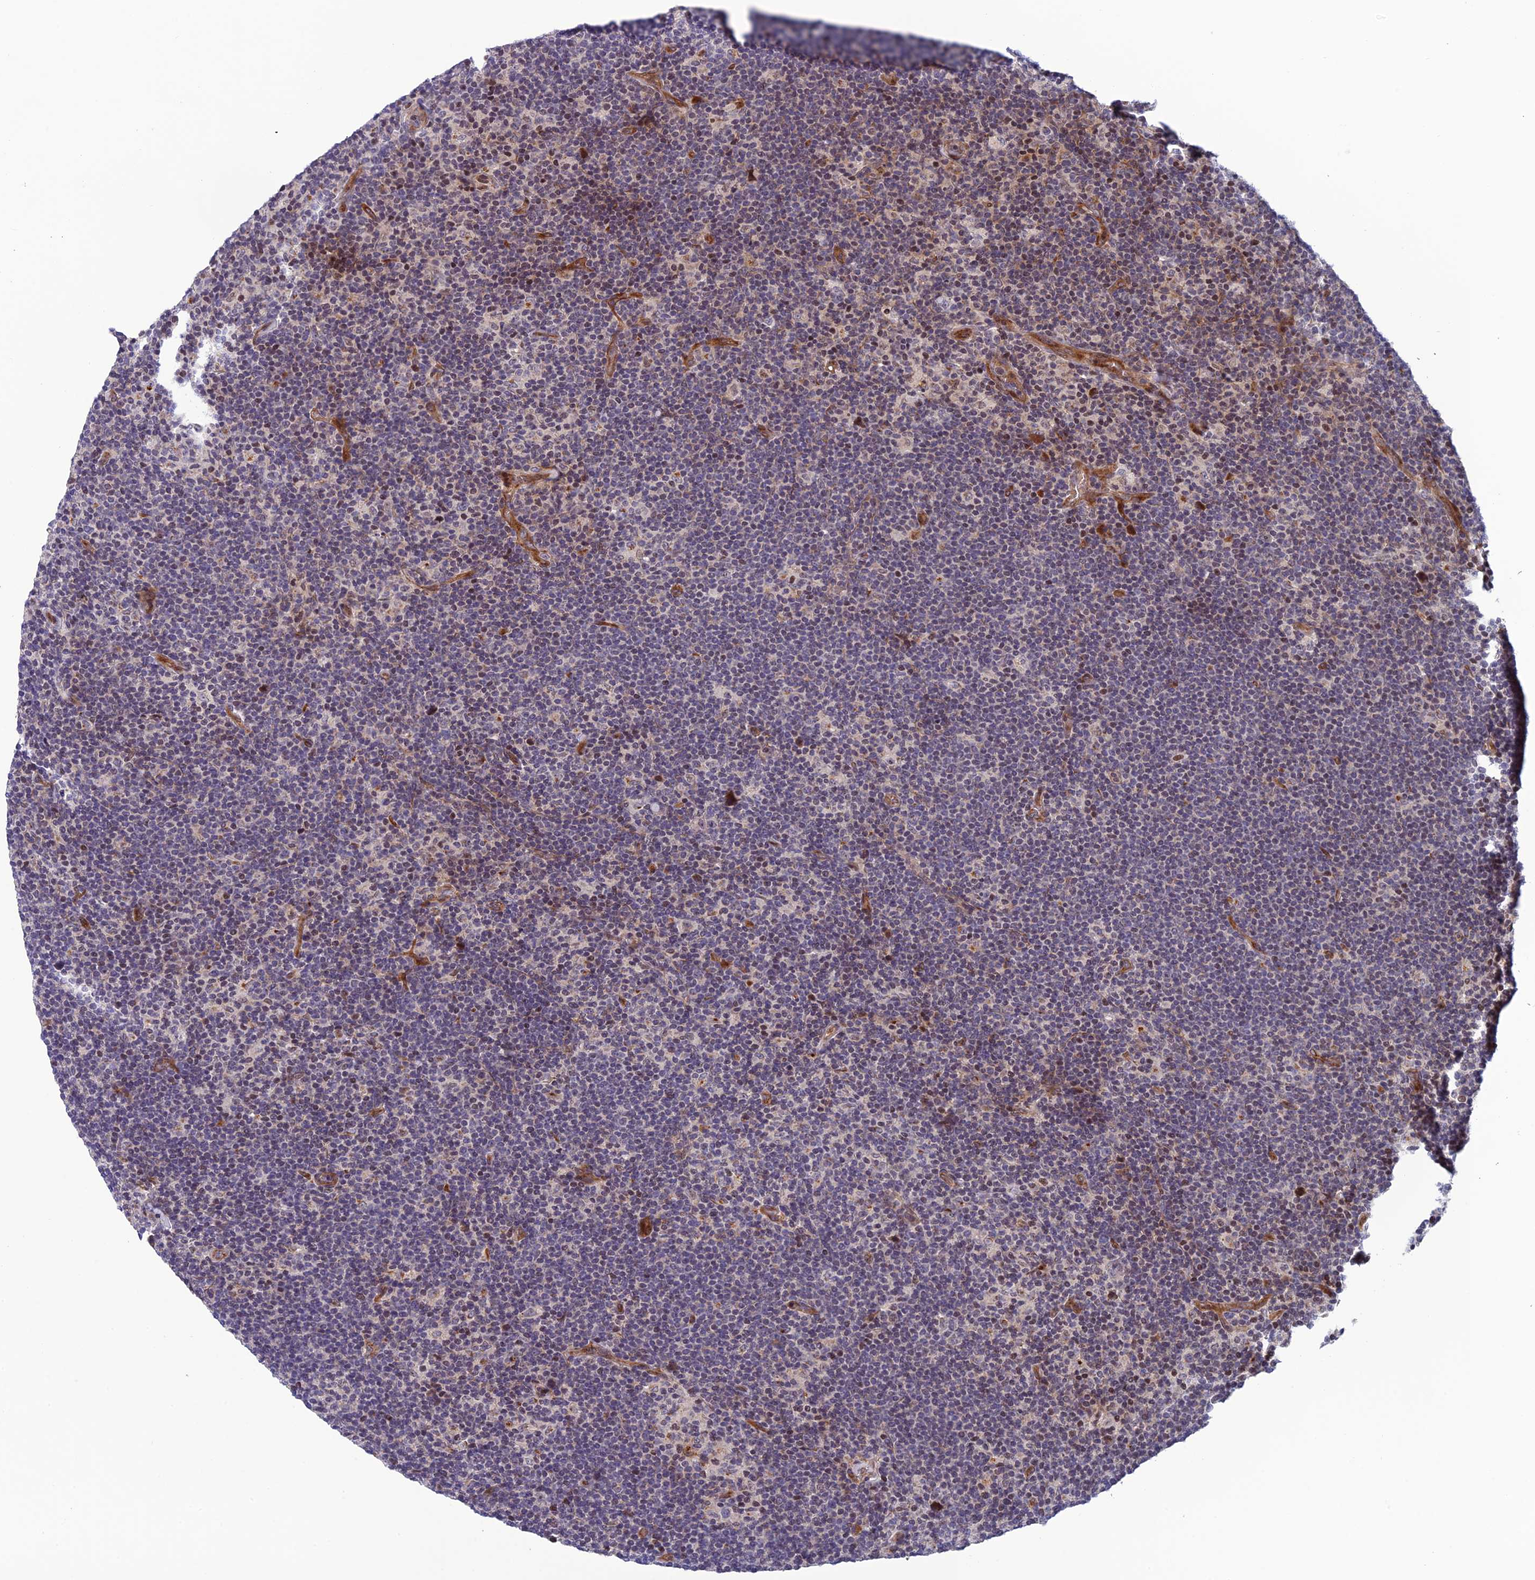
{"staining": {"intensity": "negative", "quantity": "none", "location": "none"}, "tissue": "lymphoma", "cell_type": "Tumor cells", "image_type": "cancer", "snomed": [{"axis": "morphology", "description": "Hodgkin's disease, NOS"}, {"axis": "topography", "description": "Lymph node"}], "caption": "Human Hodgkin's disease stained for a protein using immunohistochemistry demonstrates no expression in tumor cells.", "gene": "SMIM7", "patient": {"sex": "female", "age": 57}}